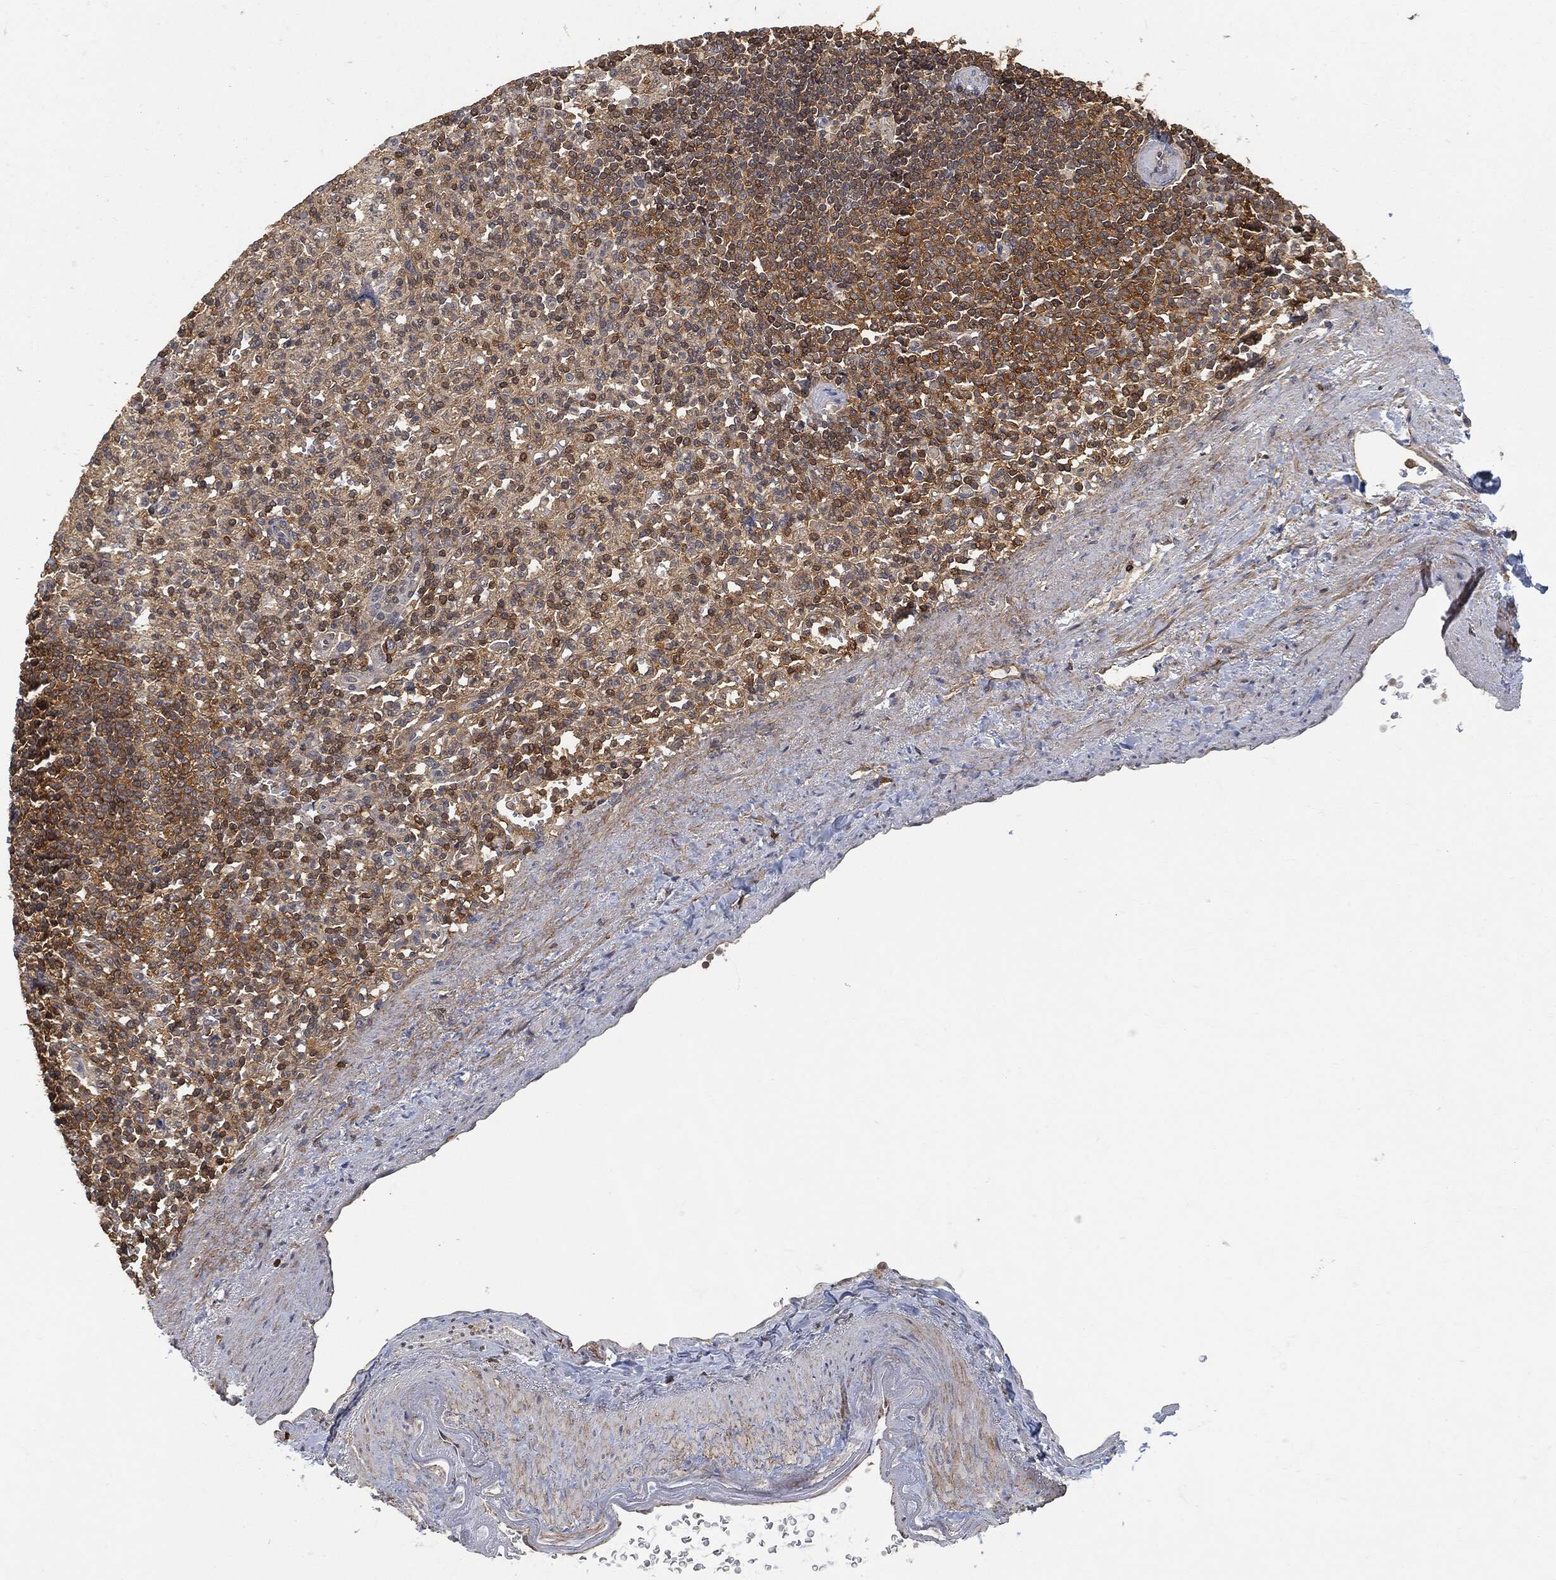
{"staining": {"intensity": "strong", "quantity": "<25%", "location": "cytoplasmic/membranous"}, "tissue": "spleen", "cell_type": "Cells in red pulp", "image_type": "normal", "snomed": [{"axis": "morphology", "description": "Normal tissue, NOS"}, {"axis": "topography", "description": "Spleen"}], "caption": "Immunohistochemical staining of unremarkable human spleen displays medium levels of strong cytoplasmic/membranous positivity in approximately <25% of cells in red pulp. Nuclei are stained in blue.", "gene": "PSMB10", "patient": {"sex": "female", "age": 74}}